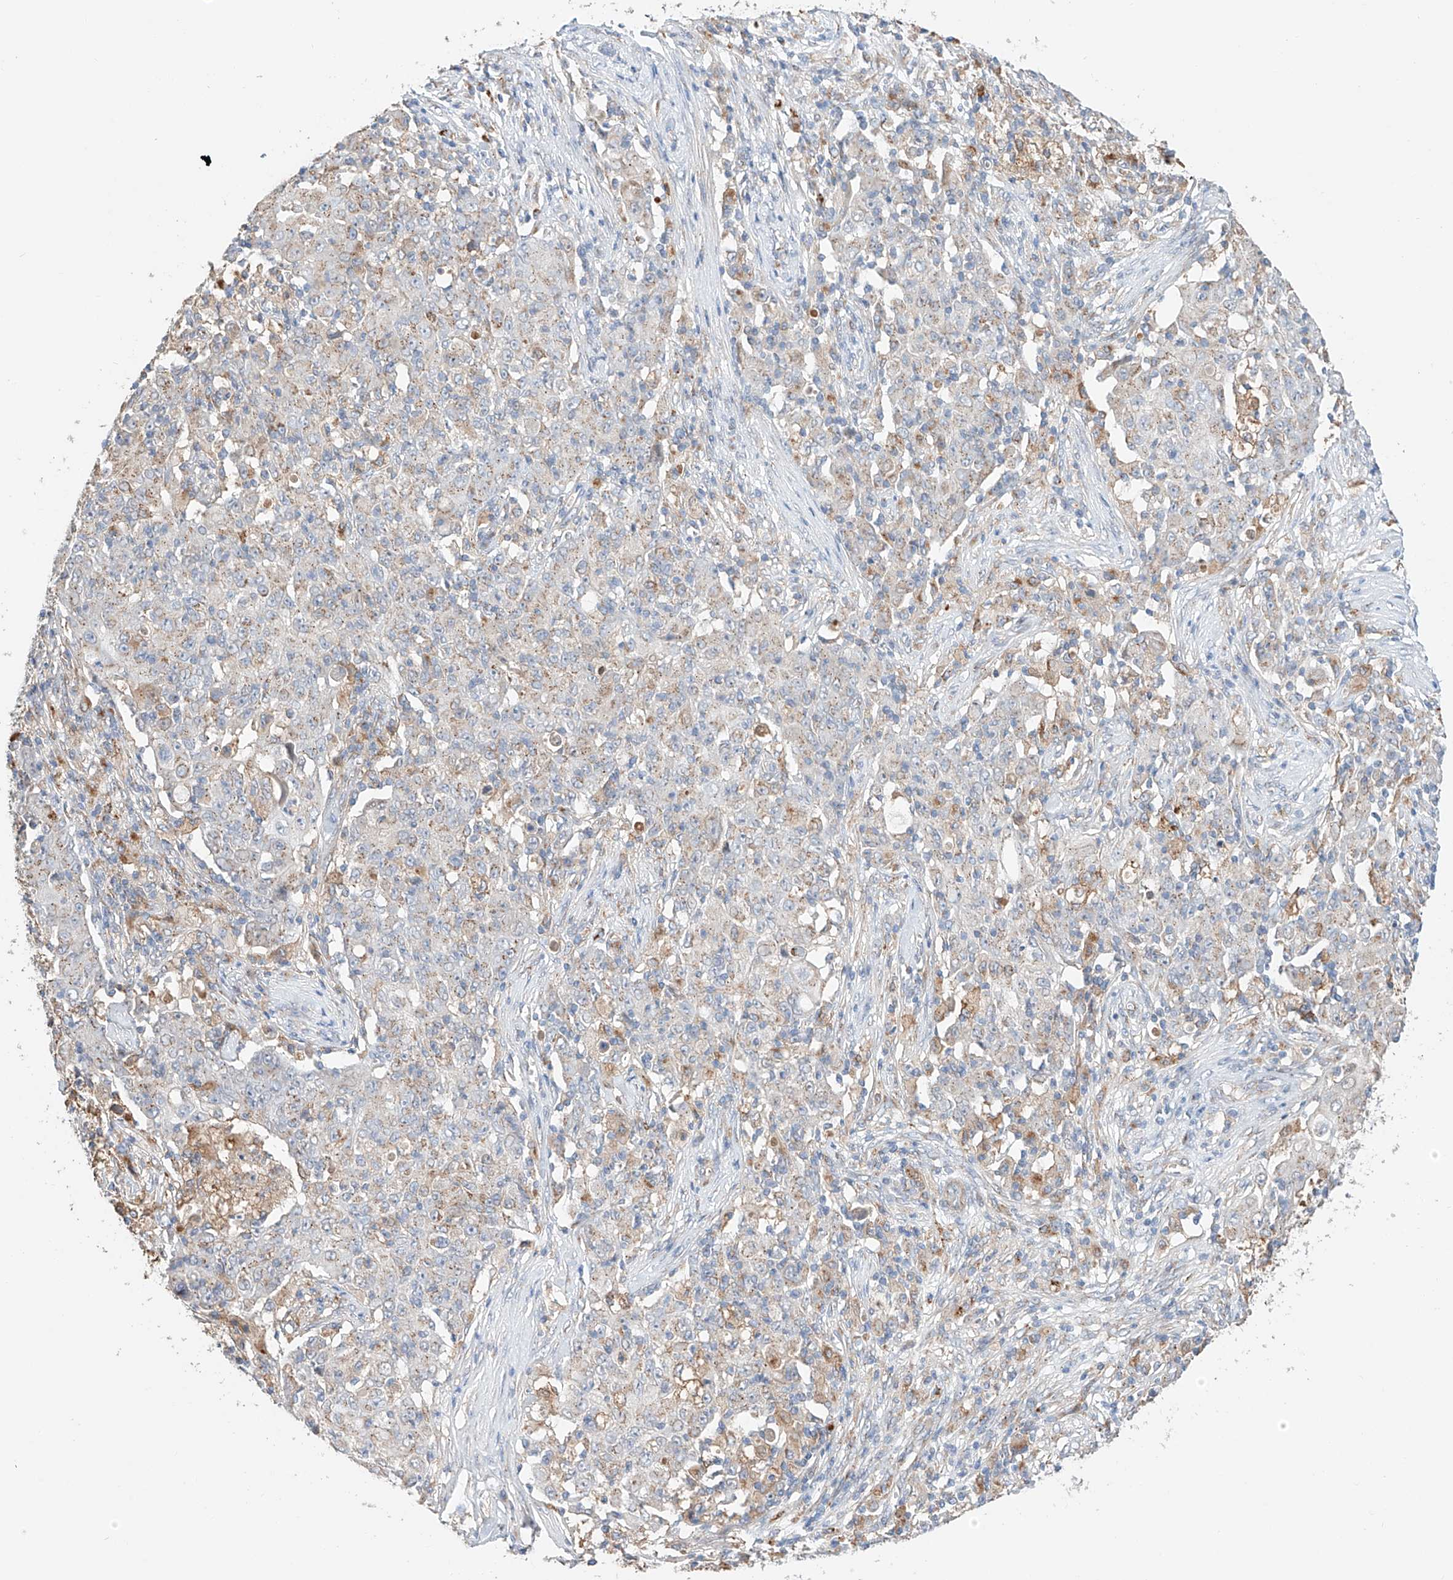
{"staining": {"intensity": "weak", "quantity": "<25%", "location": "cytoplasmic/membranous"}, "tissue": "ovarian cancer", "cell_type": "Tumor cells", "image_type": "cancer", "snomed": [{"axis": "morphology", "description": "Carcinoma, endometroid"}, {"axis": "topography", "description": "Ovary"}], "caption": "IHC of human endometroid carcinoma (ovarian) reveals no staining in tumor cells.", "gene": "MOSPD1", "patient": {"sex": "female", "age": 42}}